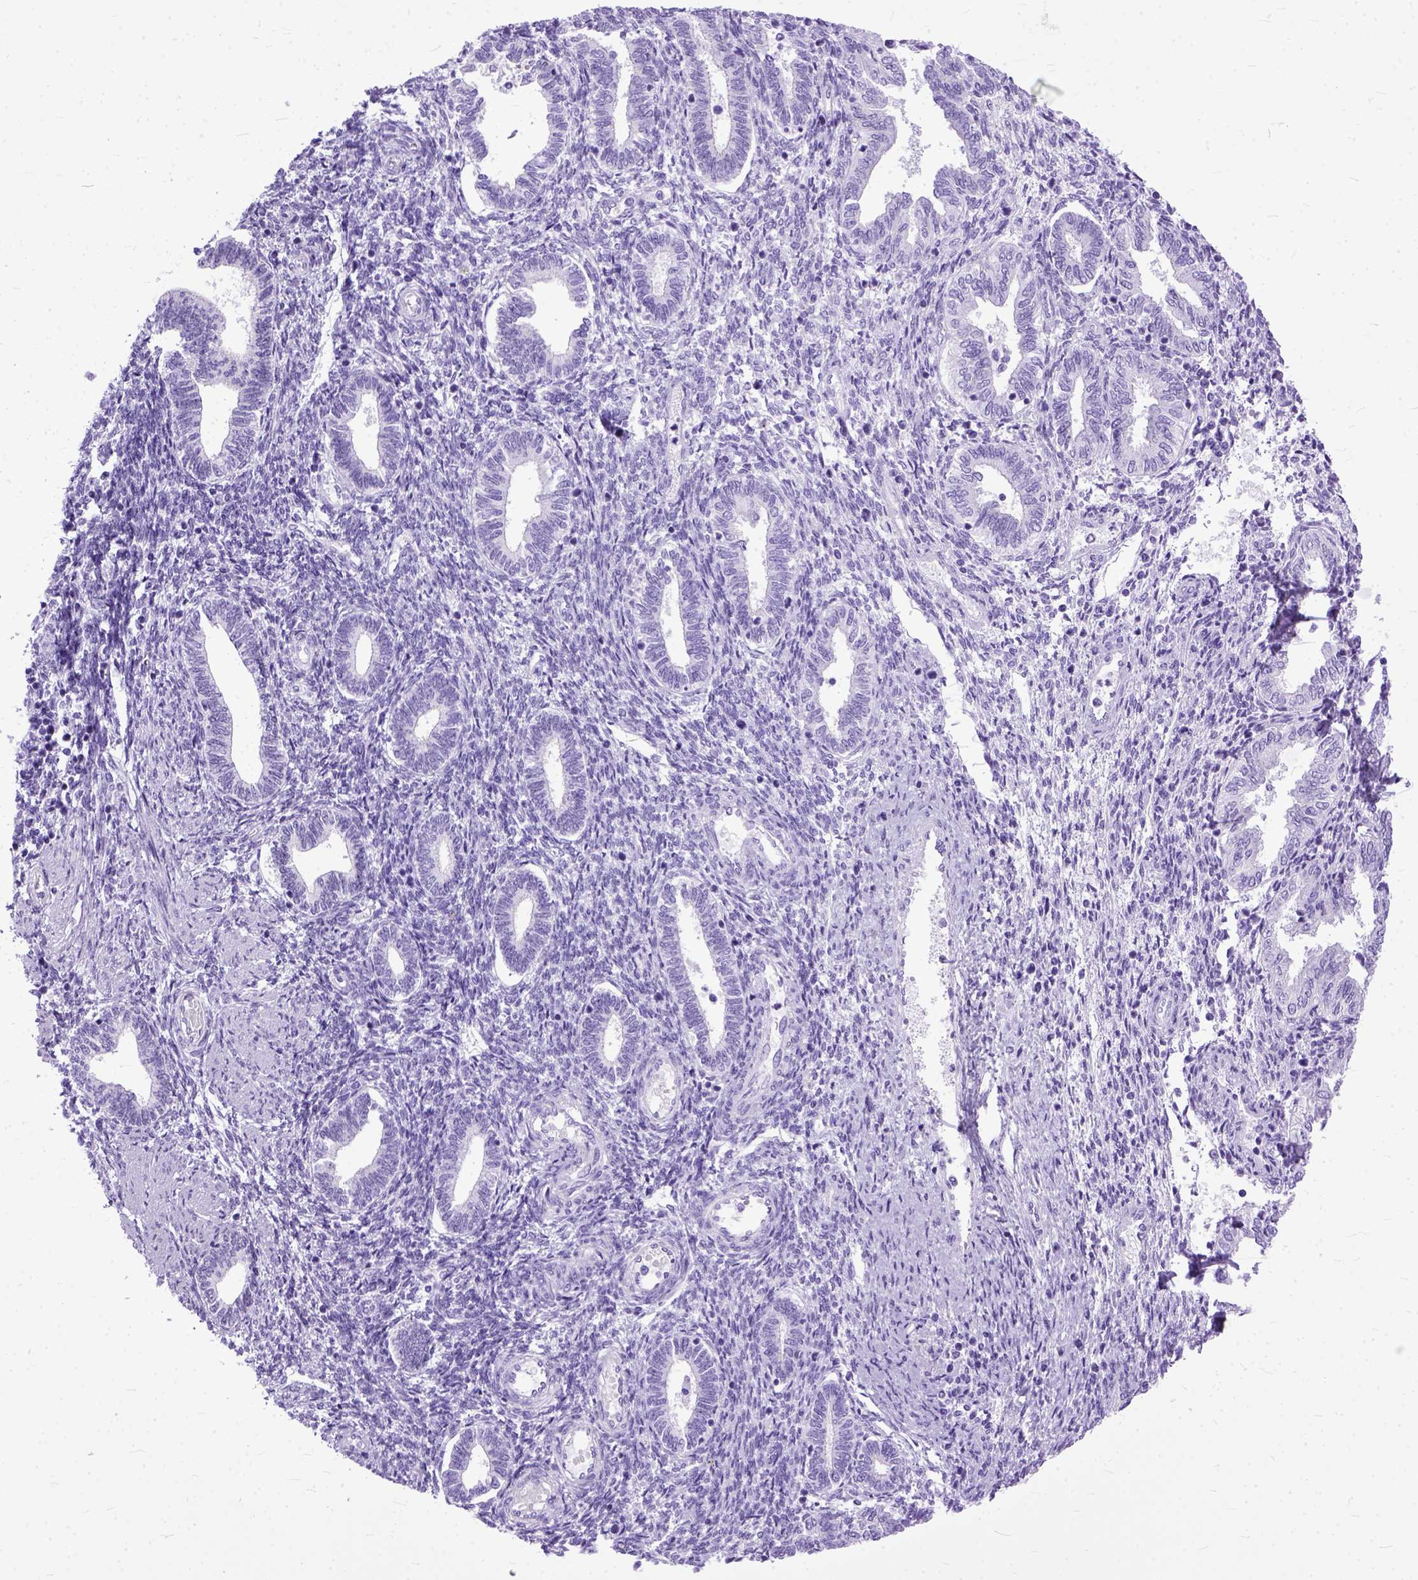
{"staining": {"intensity": "negative", "quantity": "none", "location": "none"}, "tissue": "endometrium", "cell_type": "Cells in endometrial stroma", "image_type": "normal", "snomed": [{"axis": "morphology", "description": "Normal tissue, NOS"}, {"axis": "topography", "description": "Endometrium"}], "caption": "A histopathology image of endometrium stained for a protein displays no brown staining in cells in endometrial stroma.", "gene": "GNGT1", "patient": {"sex": "female", "age": 42}}